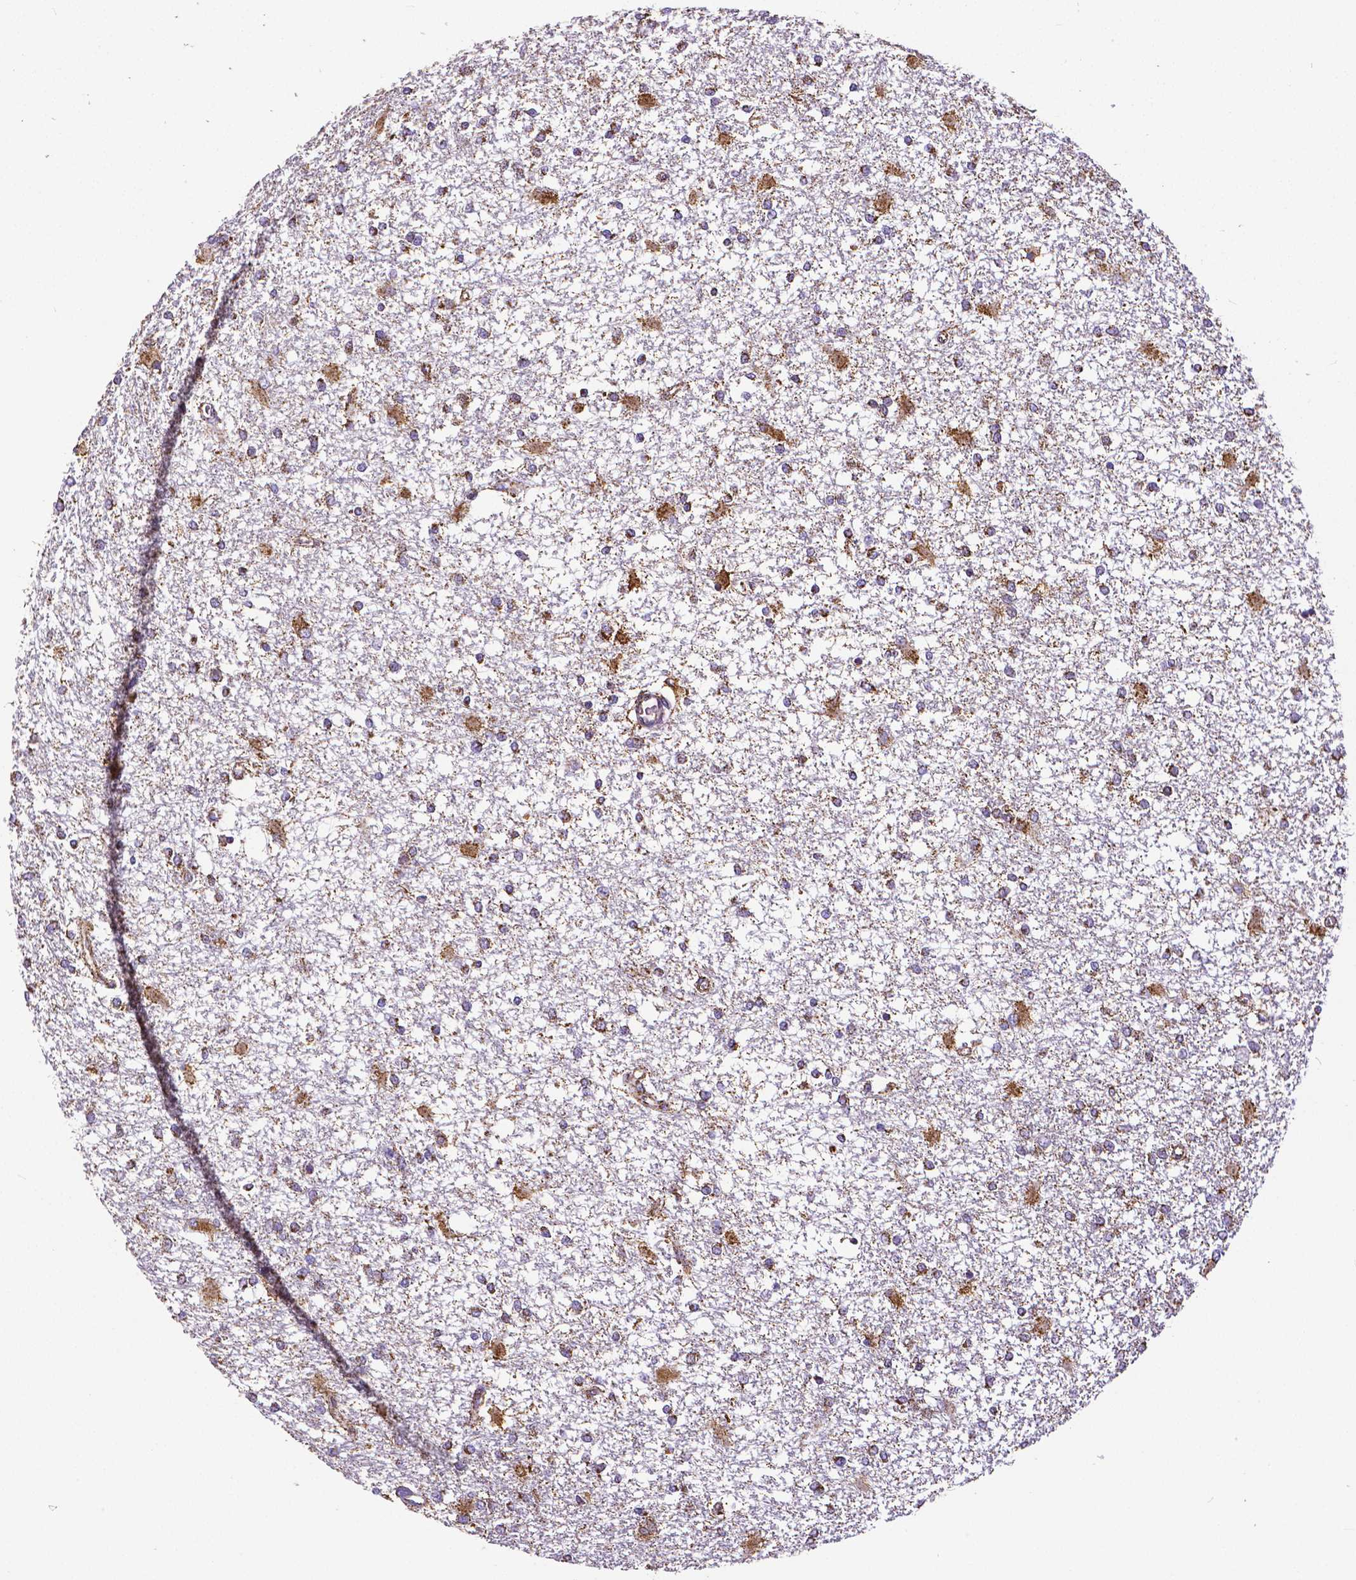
{"staining": {"intensity": "moderate", "quantity": "25%-75%", "location": "cytoplasmic/membranous"}, "tissue": "glioma", "cell_type": "Tumor cells", "image_type": "cancer", "snomed": [{"axis": "morphology", "description": "Glioma, malignant, High grade"}, {"axis": "topography", "description": "Cerebral cortex"}], "caption": "IHC photomicrograph of human glioma stained for a protein (brown), which exhibits medium levels of moderate cytoplasmic/membranous staining in about 25%-75% of tumor cells.", "gene": "MACC1", "patient": {"sex": "male", "age": 79}}